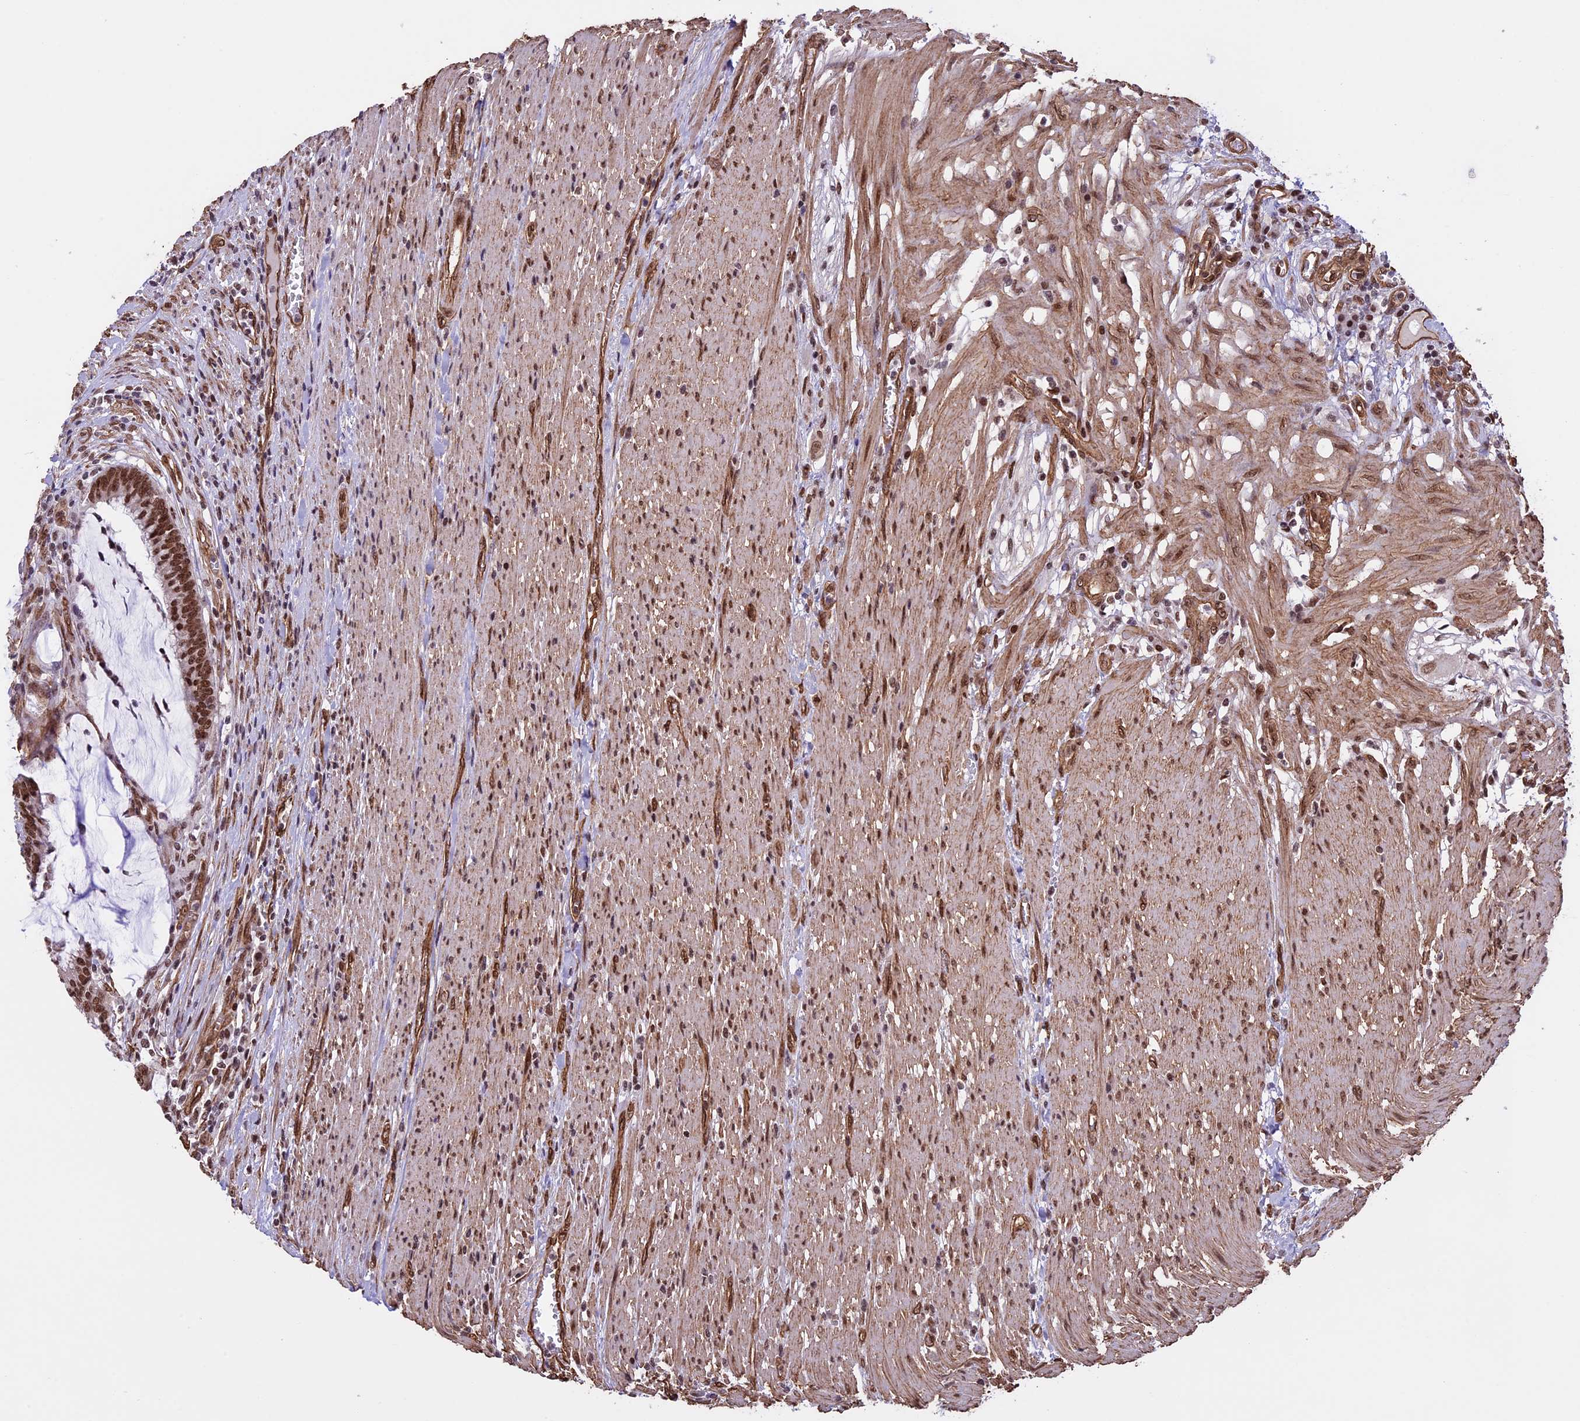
{"staining": {"intensity": "strong", "quantity": ">75%", "location": "nuclear"}, "tissue": "colorectal cancer", "cell_type": "Tumor cells", "image_type": "cancer", "snomed": [{"axis": "morphology", "description": "Adenocarcinoma, NOS"}, {"axis": "topography", "description": "Rectum"}], "caption": "A high amount of strong nuclear expression is identified in approximately >75% of tumor cells in colorectal adenocarcinoma tissue.", "gene": "MPHOSPH8", "patient": {"sex": "female", "age": 77}}